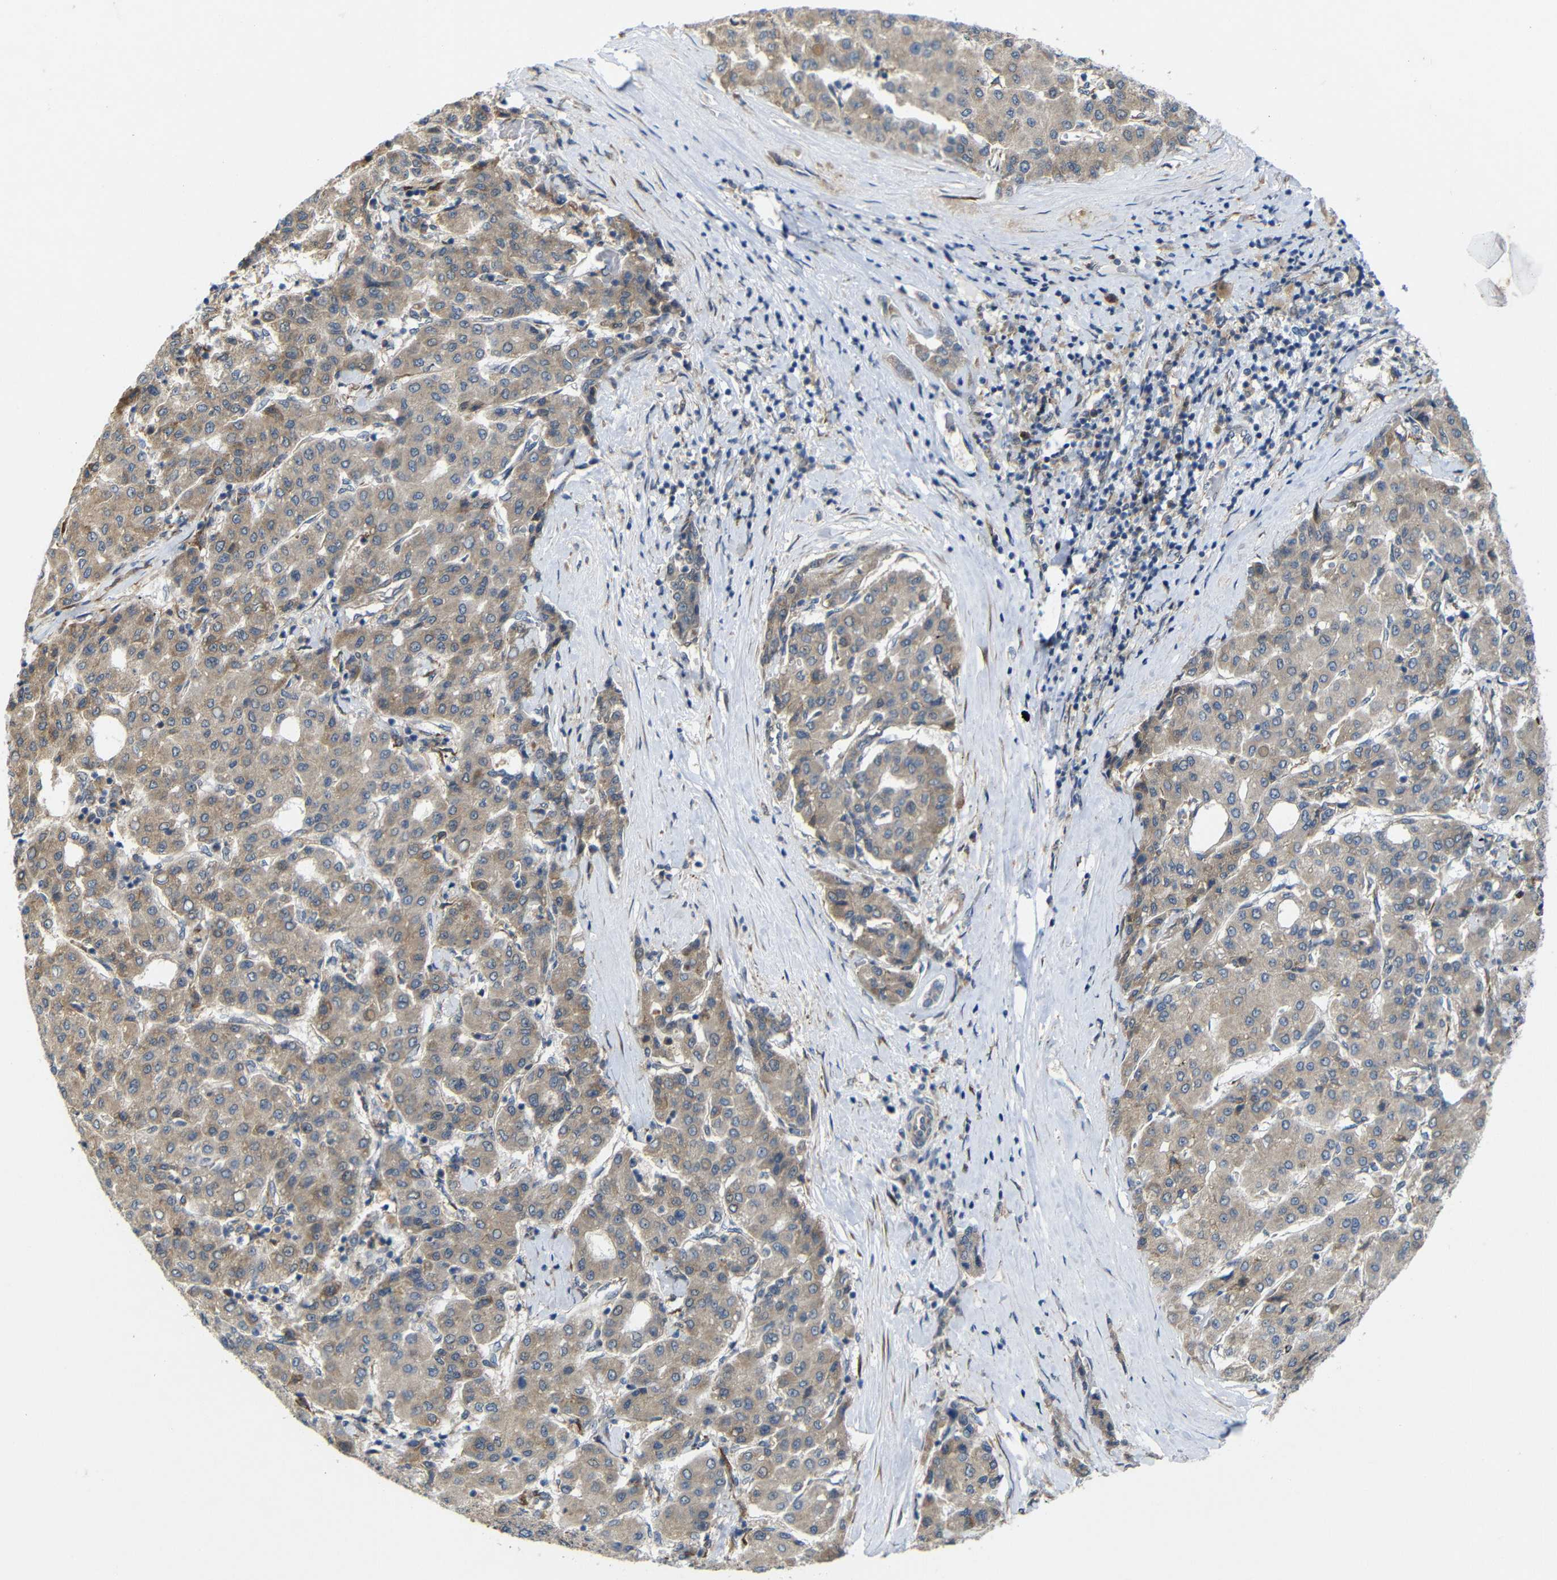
{"staining": {"intensity": "moderate", "quantity": ">75%", "location": "cytoplasmic/membranous"}, "tissue": "liver cancer", "cell_type": "Tumor cells", "image_type": "cancer", "snomed": [{"axis": "morphology", "description": "Carcinoma, Hepatocellular, NOS"}, {"axis": "topography", "description": "Liver"}], "caption": "Human hepatocellular carcinoma (liver) stained with a protein marker shows moderate staining in tumor cells.", "gene": "P3H2", "patient": {"sex": "male", "age": 65}}